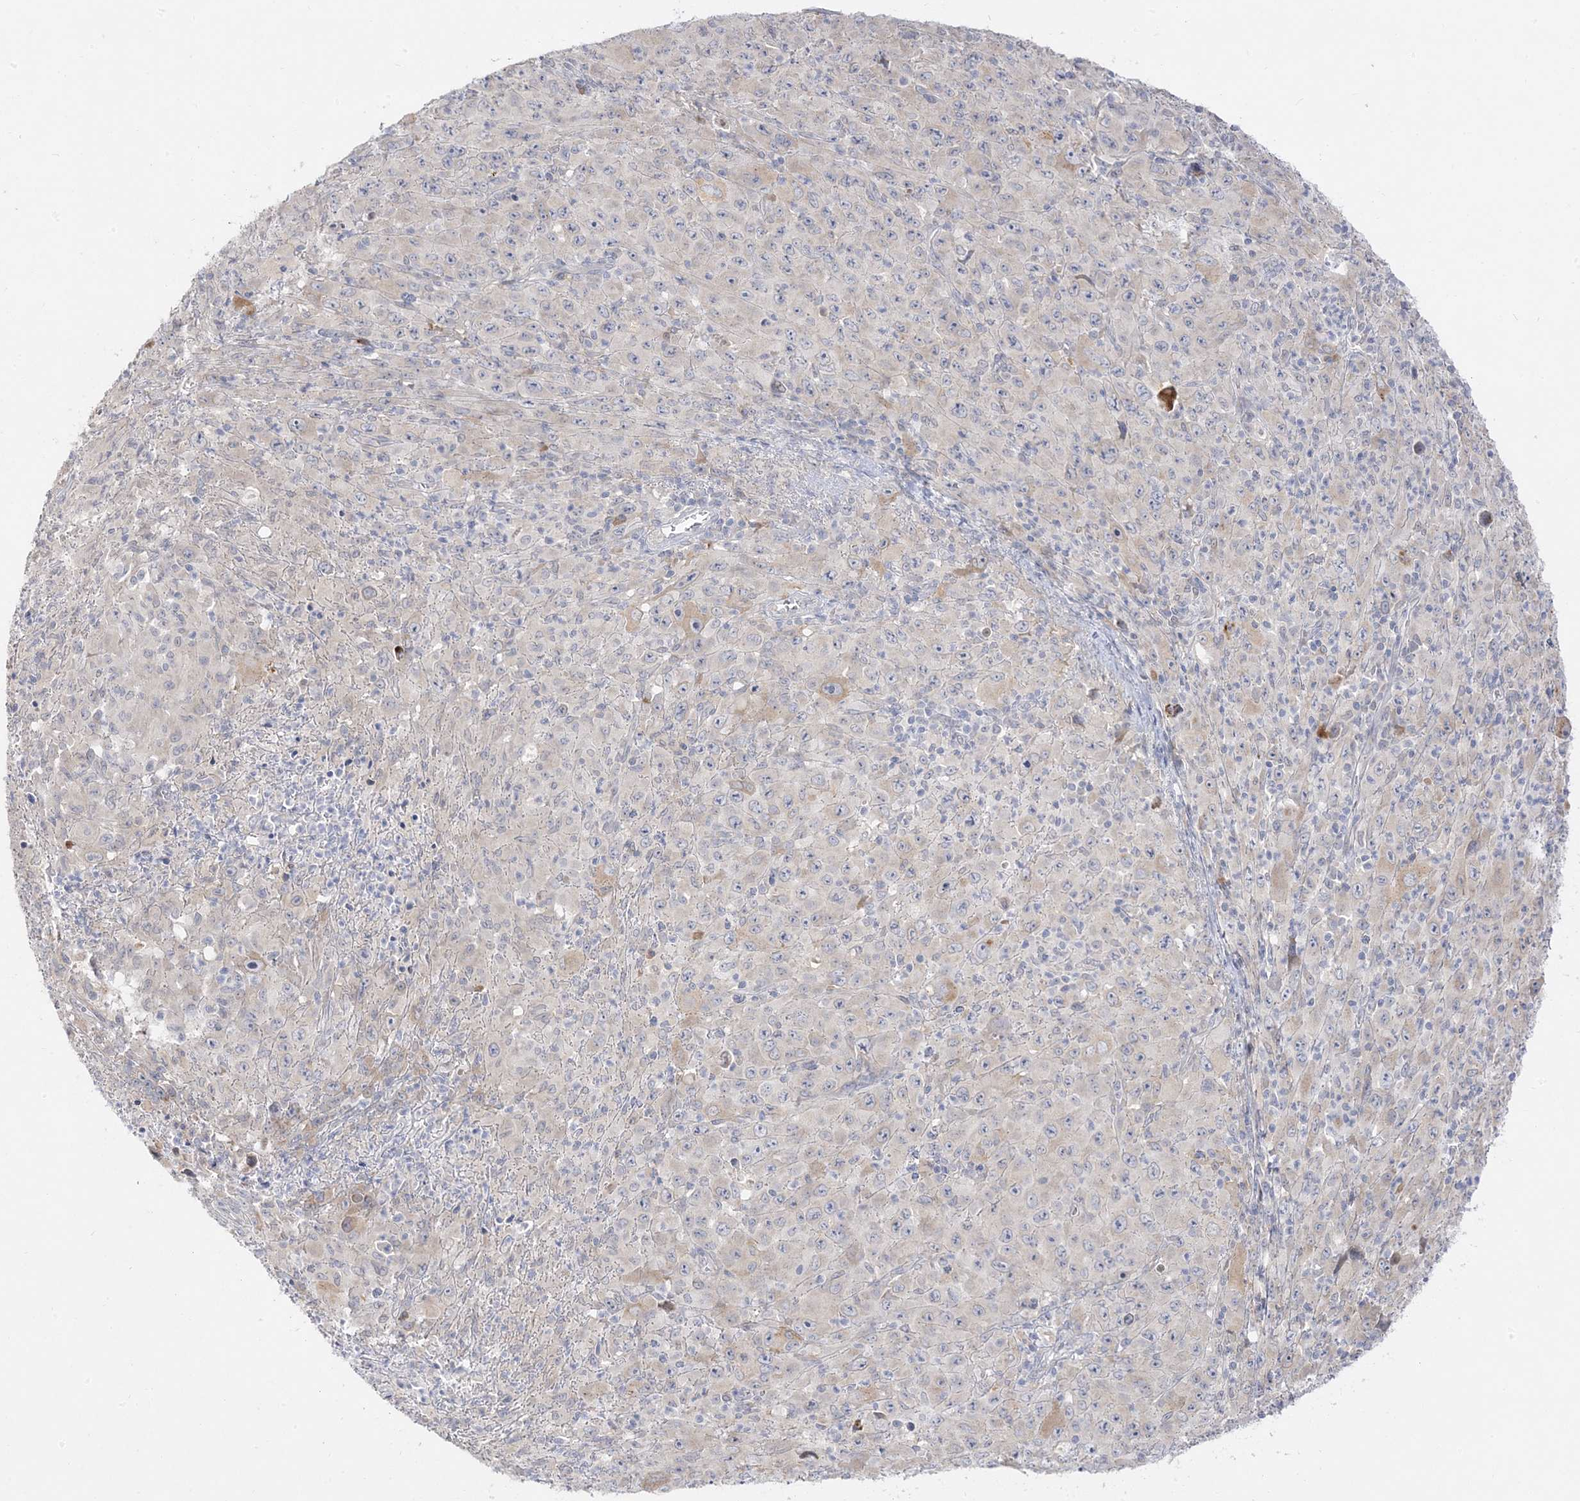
{"staining": {"intensity": "negative", "quantity": "none", "location": "none"}, "tissue": "melanoma", "cell_type": "Tumor cells", "image_type": "cancer", "snomed": [{"axis": "morphology", "description": "Malignant melanoma, Metastatic site"}, {"axis": "topography", "description": "Skin"}], "caption": "Histopathology image shows no protein staining in tumor cells of malignant melanoma (metastatic site) tissue. (Stains: DAB (3,3'-diaminobenzidine) immunohistochemistry with hematoxylin counter stain, Microscopy: brightfield microscopy at high magnification).", "gene": "C2CD2", "patient": {"sex": "female", "age": 56}}